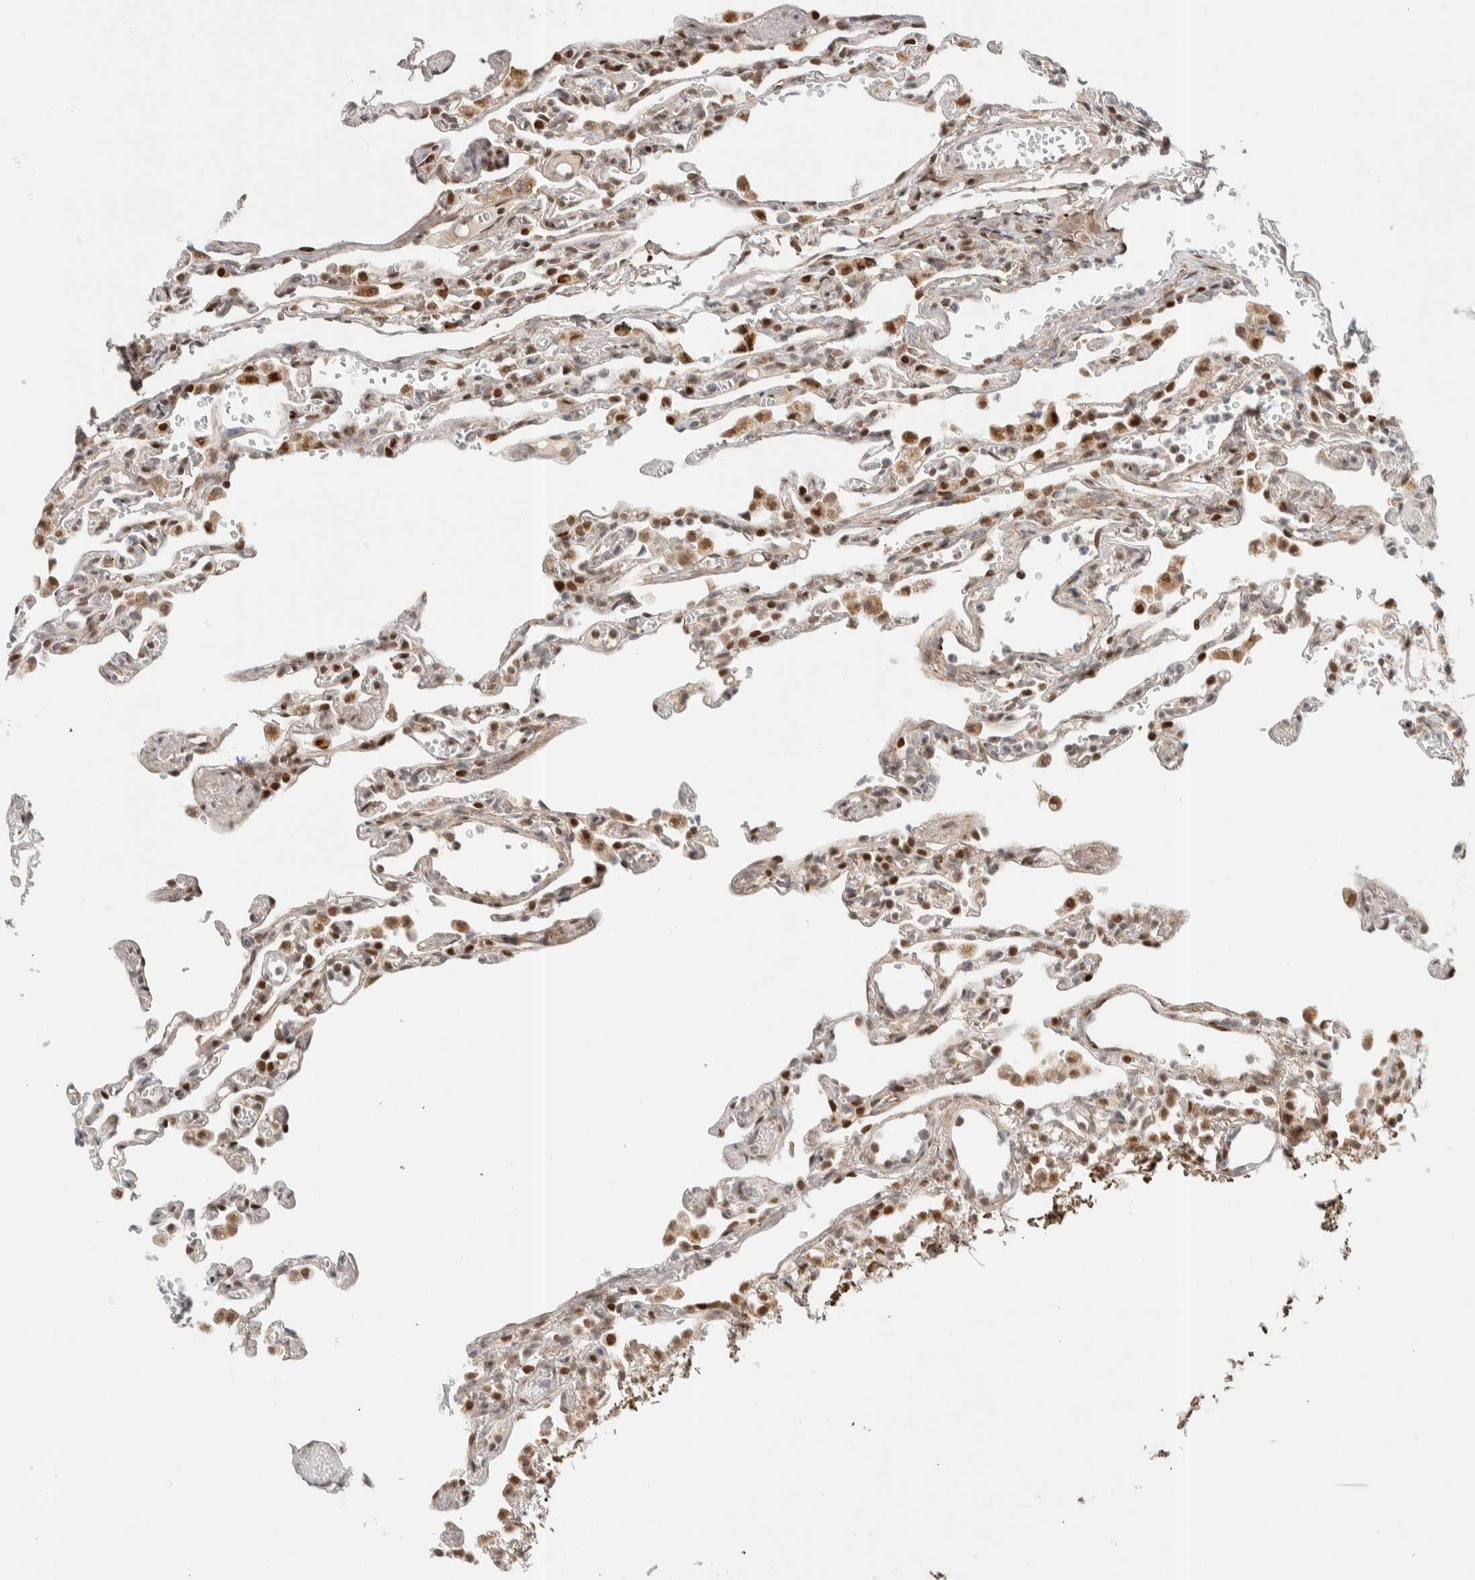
{"staining": {"intensity": "moderate", "quantity": "25%-75%", "location": "nuclear"}, "tissue": "lung", "cell_type": "Alveolar cells", "image_type": "normal", "snomed": [{"axis": "morphology", "description": "Normal tissue, NOS"}, {"axis": "topography", "description": "Lung"}], "caption": "Immunohistochemistry staining of benign lung, which exhibits medium levels of moderate nuclear positivity in approximately 25%-75% of alveolar cells indicating moderate nuclear protein staining. The staining was performed using DAB (3,3'-diaminobenzidine) (brown) for protein detection and nuclei were counterstained in hematoxylin (blue).", "gene": "TSPAN32", "patient": {"sex": "male", "age": 21}}